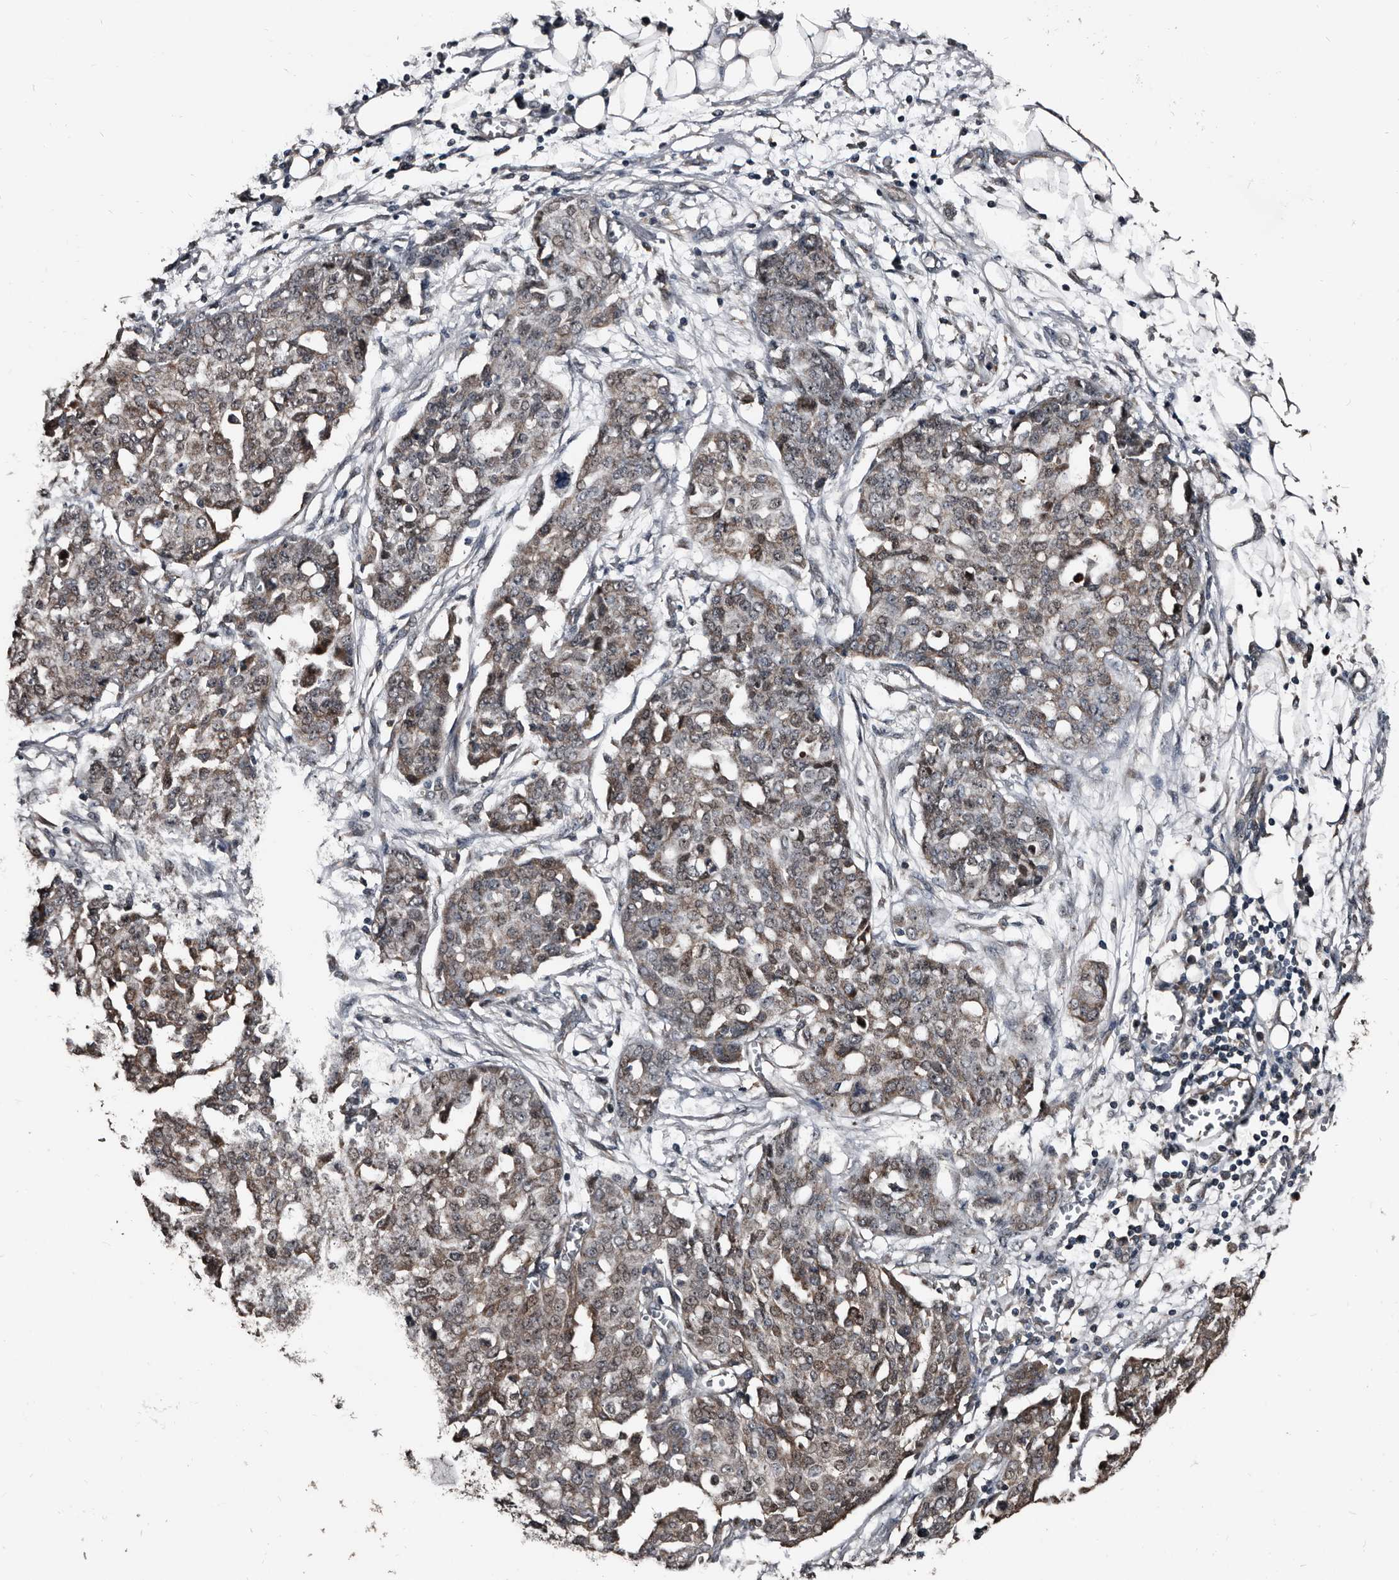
{"staining": {"intensity": "weak", "quantity": "25%-75%", "location": "cytoplasmic/membranous,nuclear"}, "tissue": "ovarian cancer", "cell_type": "Tumor cells", "image_type": "cancer", "snomed": [{"axis": "morphology", "description": "Cystadenocarcinoma, serous, NOS"}, {"axis": "topography", "description": "Soft tissue"}, {"axis": "topography", "description": "Ovary"}], "caption": "This image reveals immunohistochemistry (IHC) staining of ovarian cancer (serous cystadenocarcinoma), with low weak cytoplasmic/membranous and nuclear expression in about 25%-75% of tumor cells.", "gene": "DHPS", "patient": {"sex": "female", "age": 57}}